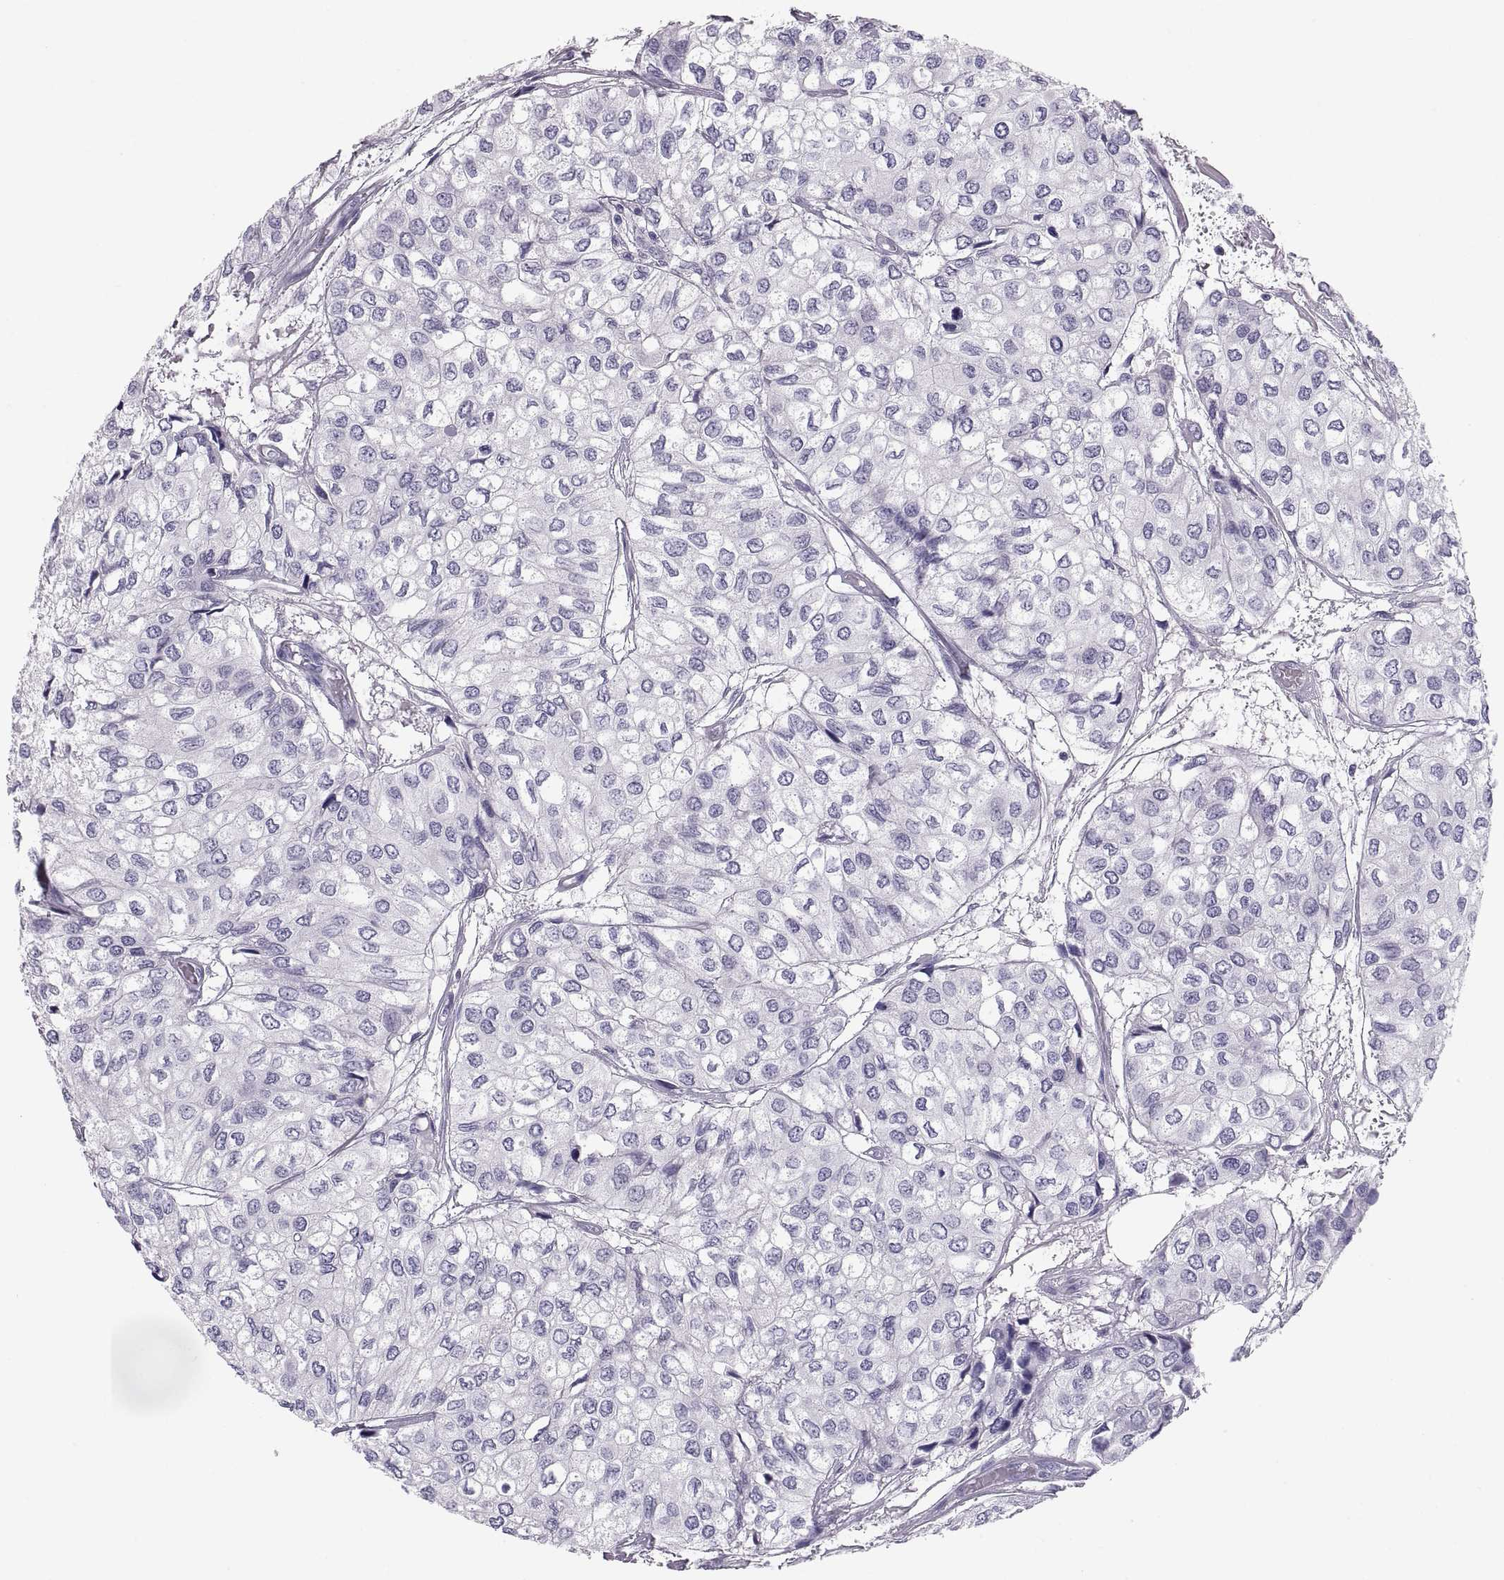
{"staining": {"intensity": "negative", "quantity": "none", "location": "none"}, "tissue": "urothelial cancer", "cell_type": "Tumor cells", "image_type": "cancer", "snomed": [{"axis": "morphology", "description": "Urothelial carcinoma, High grade"}, {"axis": "topography", "description": "Urinary bladder"}], "caption": "Immunohistochemistry (IHC) image of urothelial cancer stained for a protein (brown), which exhibits no positivity in tumor cells. (DAB (3,3'-diaminobenzidine) IHC, high magnification).", "gene": "PAX2", "patient": {"sex": "male", "age": 73}}